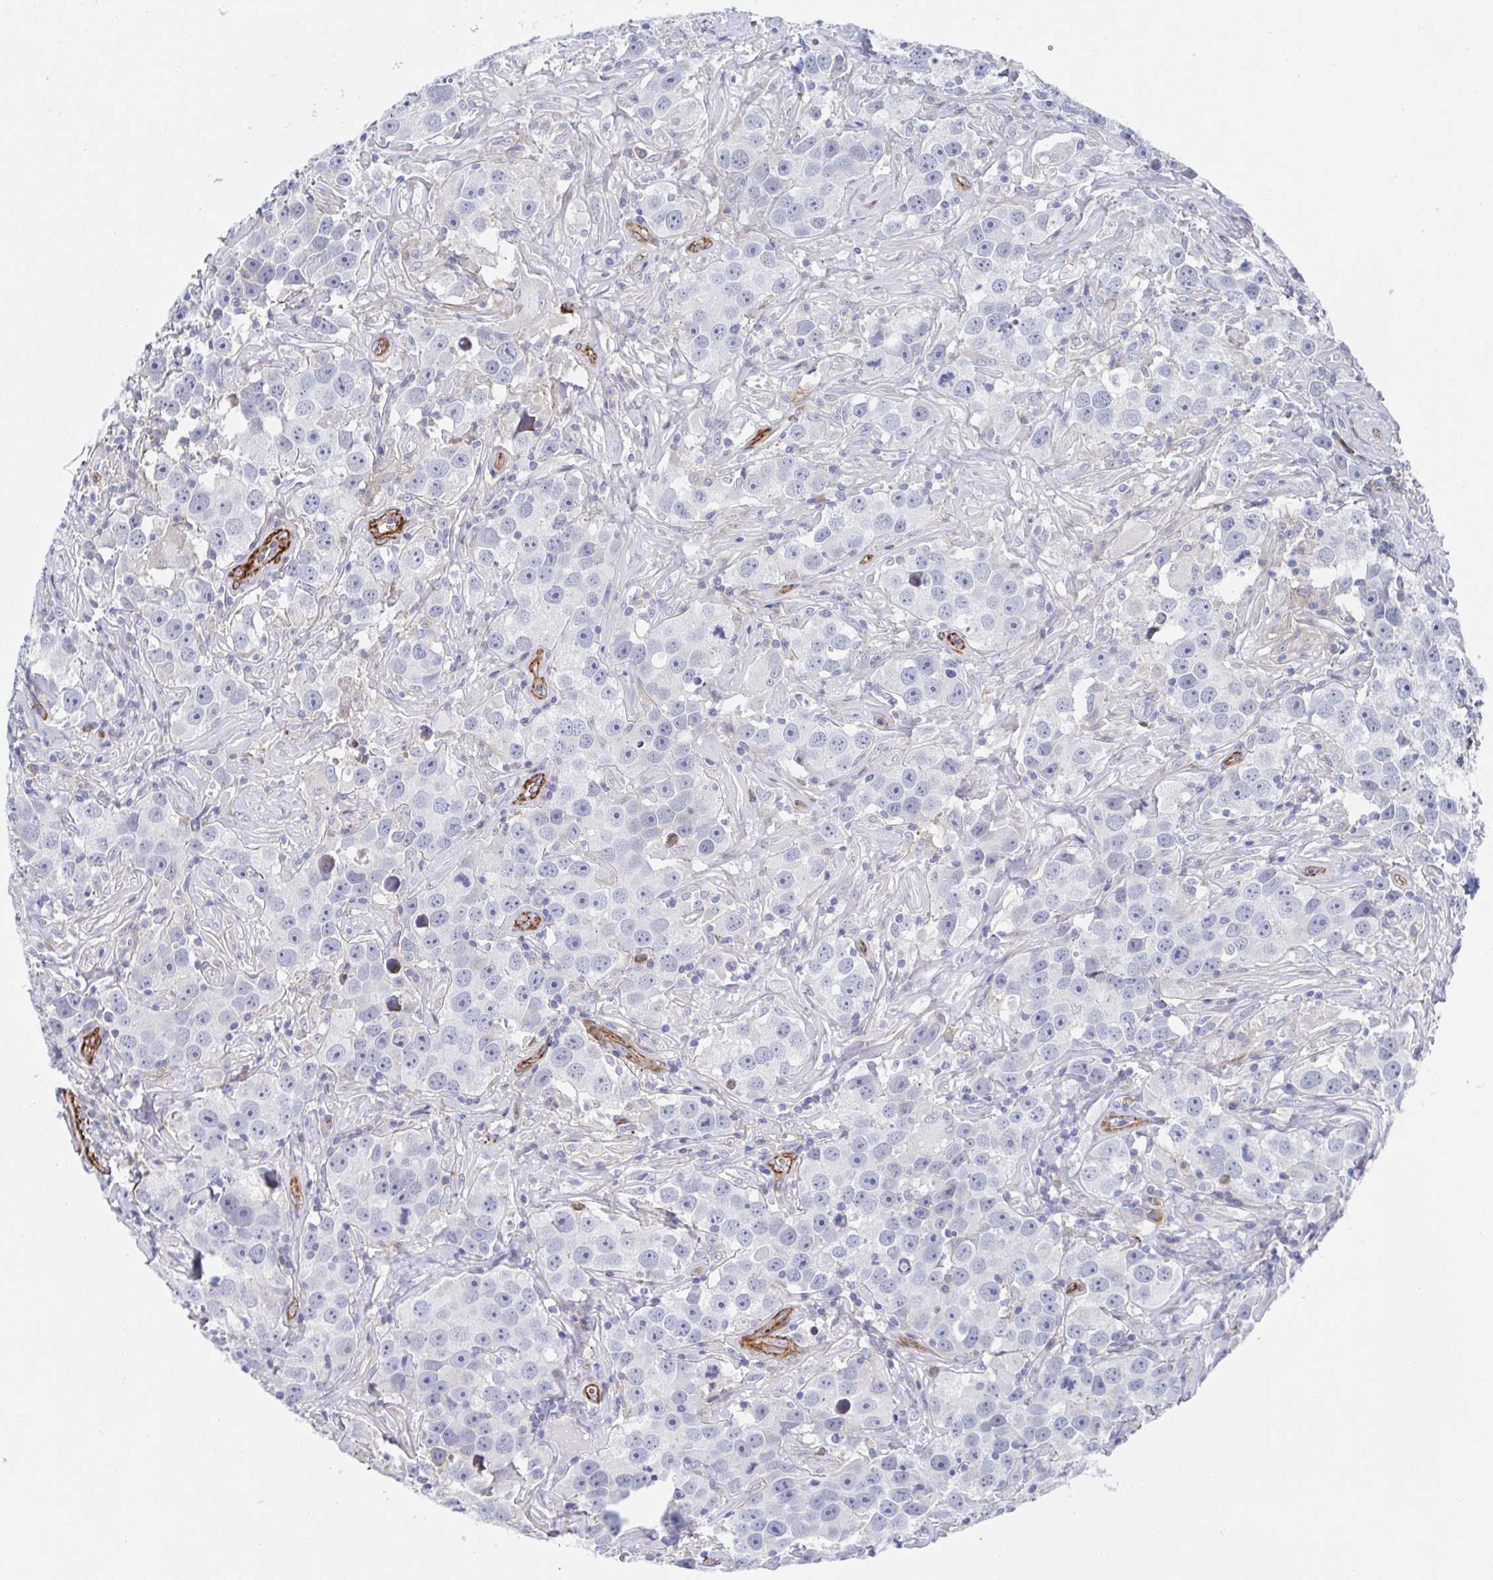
{"staining": {"intensity": "negative", "quantity": "none", "location": "none"}, "tissue": "testis cancer", "cell_type": "Tumor cells", "image_type": "cancer", "snomed": [{"axis": "morphology", "description": "Seminoma, NOS"}, {"axis": "topography", "description": "Testis"}], "caption": "The micrograph shows no significant expression in tumor cells of seminoma (testis).", "gene": "KLC3", "patient": {"sex": "male", "age": 49}}